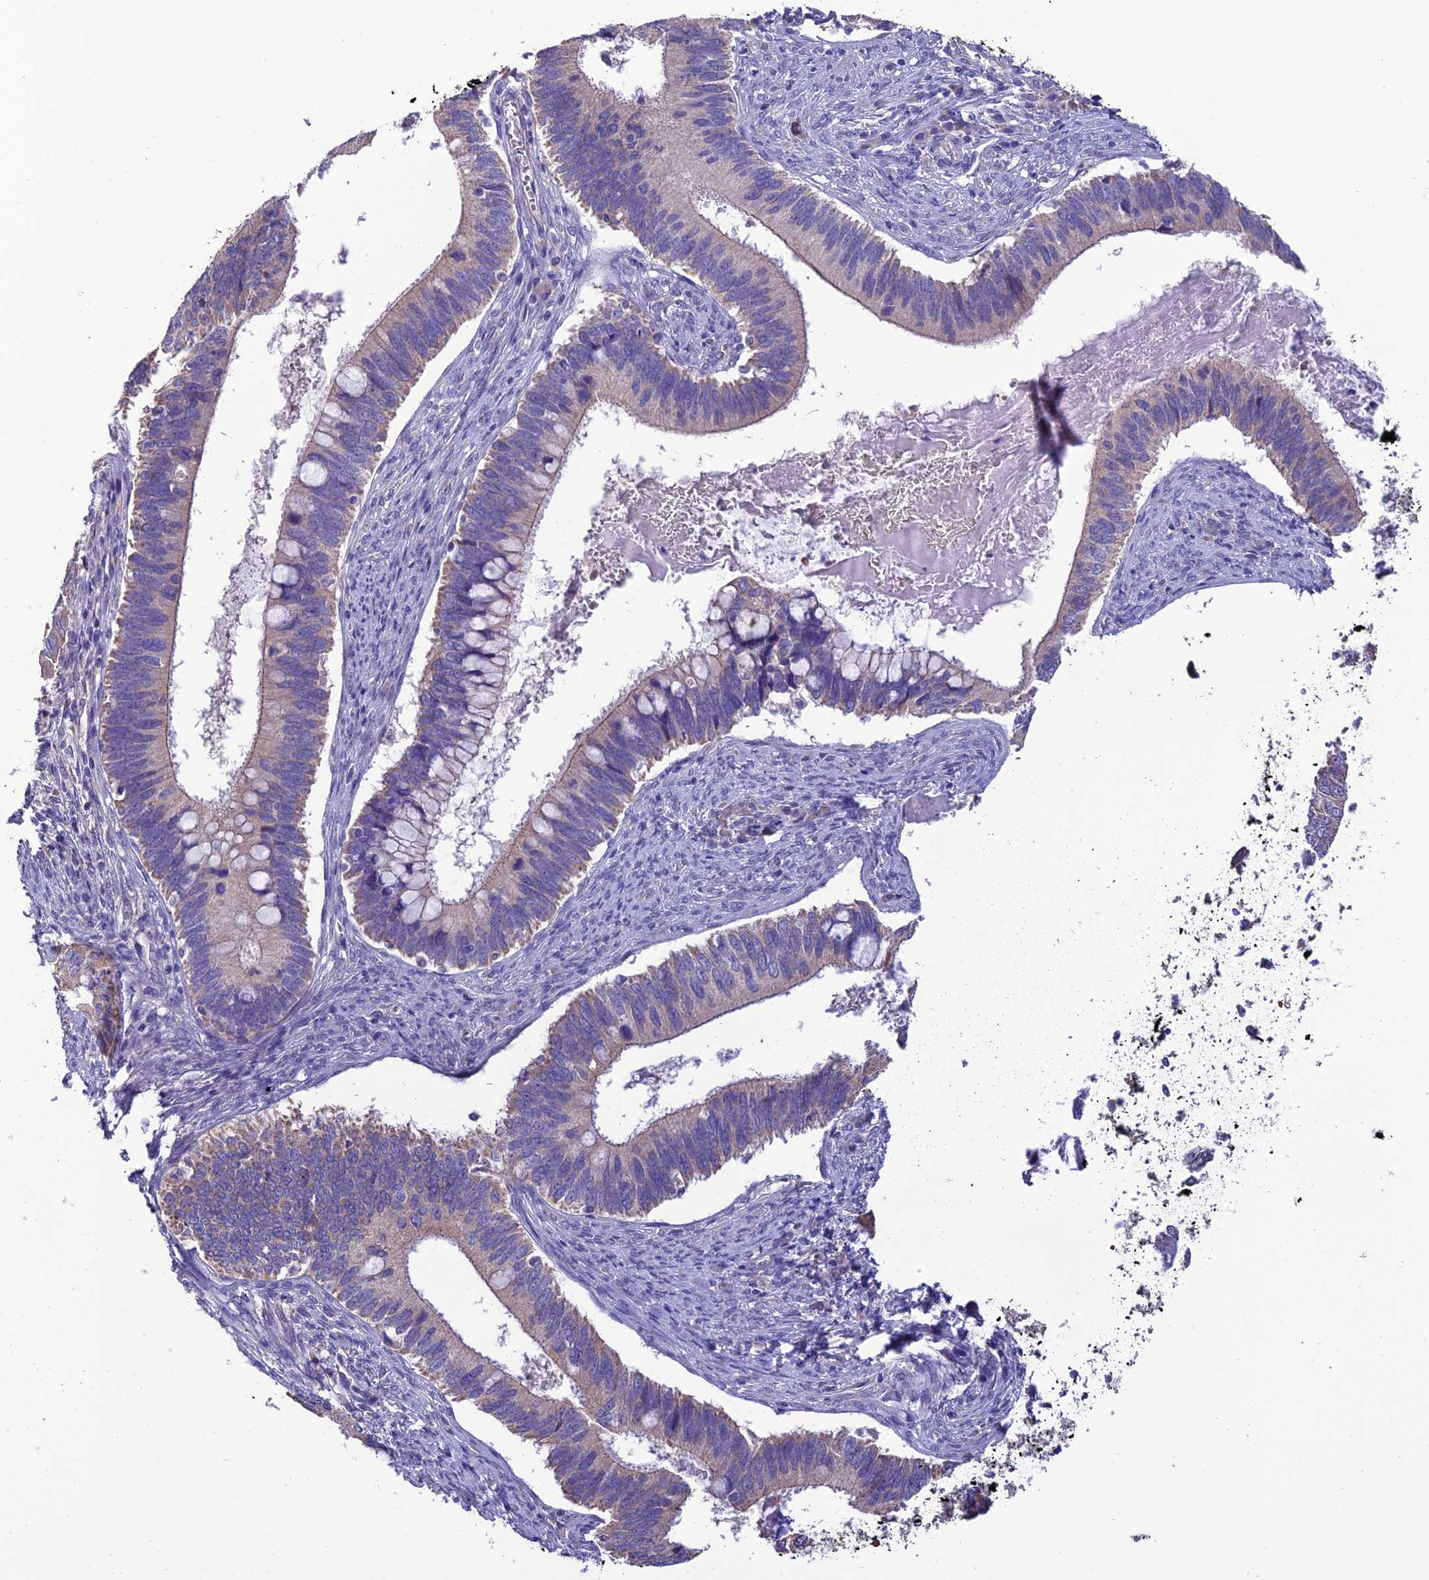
{"staining": {"intensity": "weak", "quantity": "<25%", "location": "cytoplasmic/membranous"}, "tissue": "cervical cancer", "cell_type": "Tumor cells", "image_type": "cancer", "snomed": [{"axis": "morphology", "description": "Adenocarcinoma, NOS"}, {"axis": "topography", "description": "Cervix"}], "caption": "This is an immunohistochemistry micrograph of human cervical adenocarcinoma. There is no positivity in tumor cells.", "gene": "HOGA1", "patient": {"sex": "female", "age": 42}}